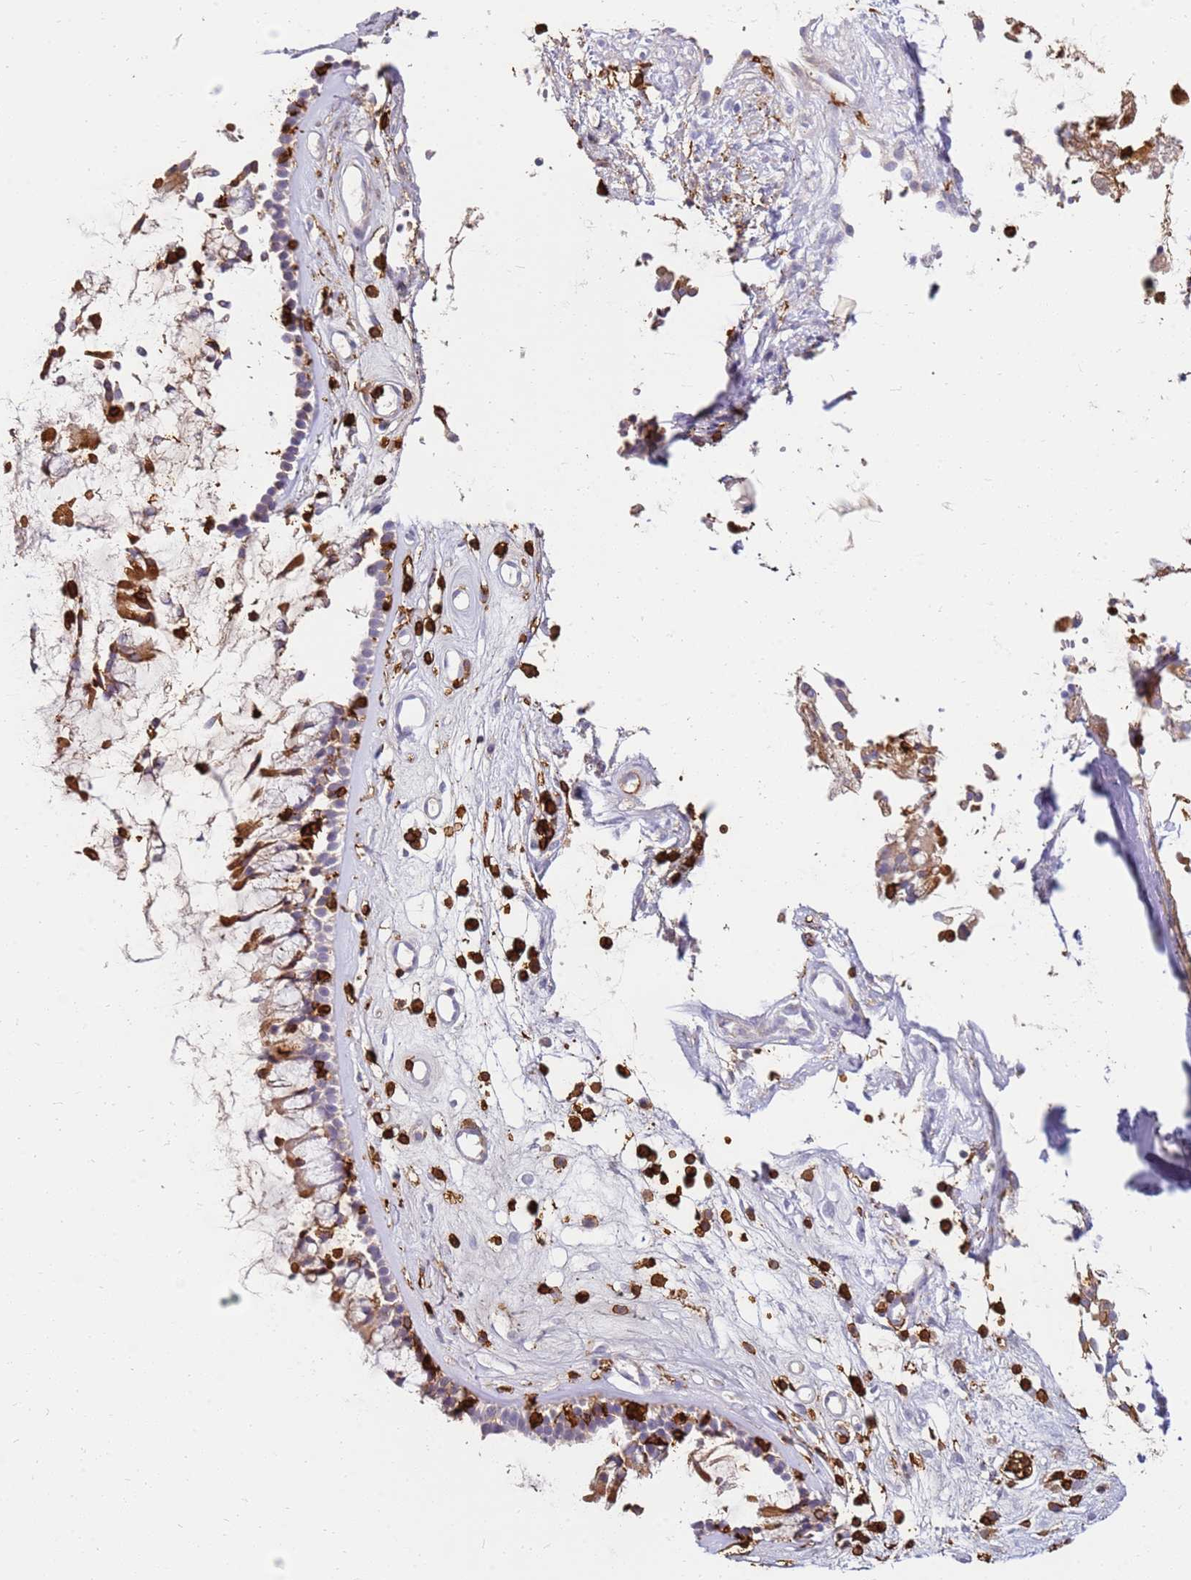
{"staining": {"intensity": "weak", "quantity": "25%-75%", "location": "cytoplasmic/membranous"}, "tissue": "nasopharynx", "cell_type": "Respiratory epithelial cells", "image_type": "normal", "snomed": [{"axis": "morphology", "description": "Normal tissue, NOS"}, {"axis": "morphology", "description": "Inflammation, NOS"}, {"axis": "topography", "description": "Nasopharynx"}], "caption": "Nasopharynx stained with DAB immunohistochemistry (IHC) demonstrates low levels of weak cytoplasmic/membranous expression in approximately 25%-75% of respiratory epithelial cells. (IHC, brightfield microscopy, high magnification).", "gene": "CORO1A", "patient": {"sex": "male", "age": 29}}